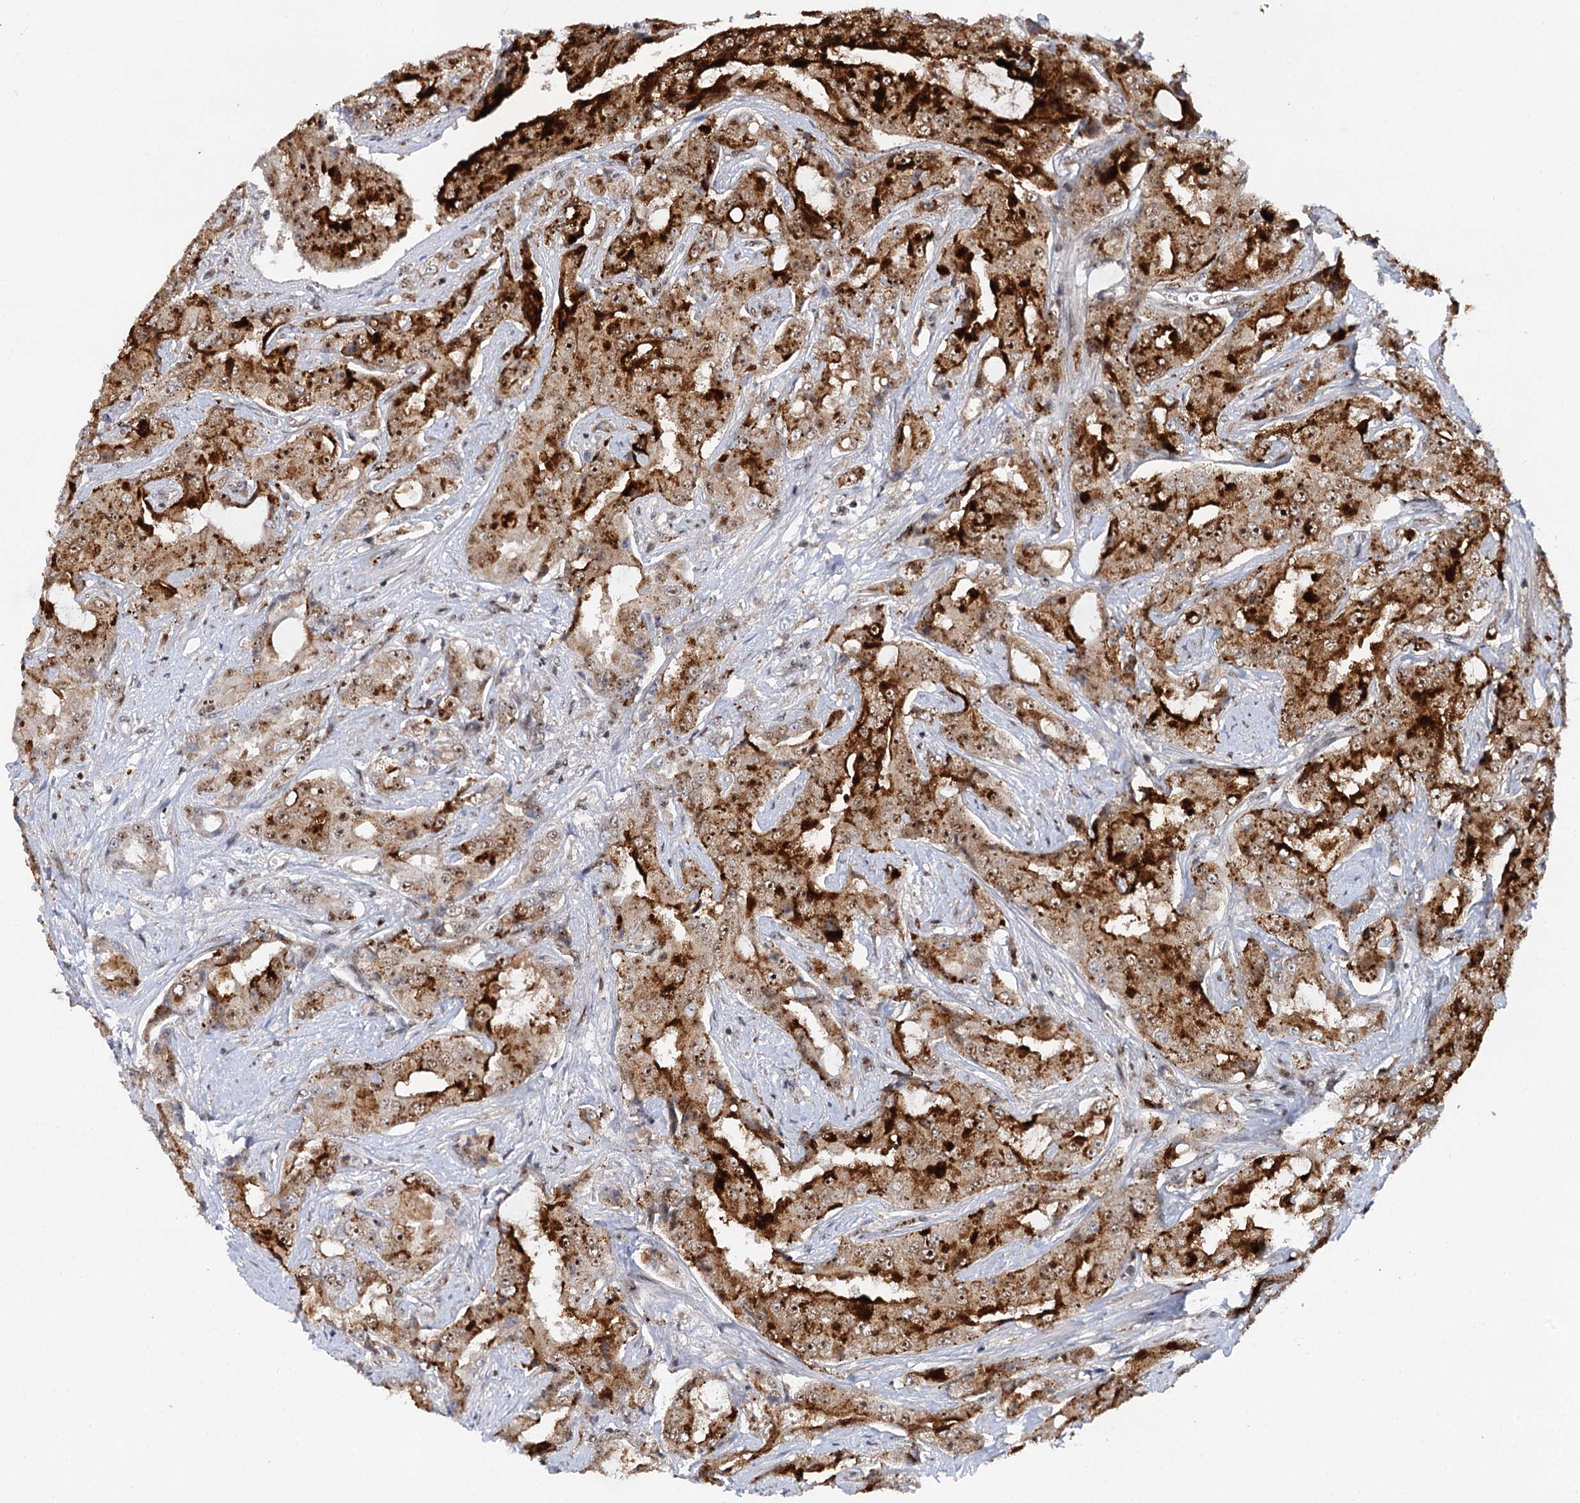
{"staining": {"intensity": "moderate", "quantity": ">75%", "location": "cytoplasmic/membranous,nuclear"}, "tissue": "prostate cancer", "cell_type": "Tumor cells", "image_type": "cancer", "snomed": [{"axis": "morphology", "description": "Adenocarcinoma, High grade"}, {"axis": "topography", "description": "Prostate"}], "caption": "An IHC micrograph of tumor tissue is shown. Protein staining in brown highlights moderate cytoplasmic/membranous and nuclear positivity in prostate cancer (adenocarcinoma (high-grade)) within tumor cells.", "gene": "BUD13", "patient": {"sex": "male", "age": 73}}